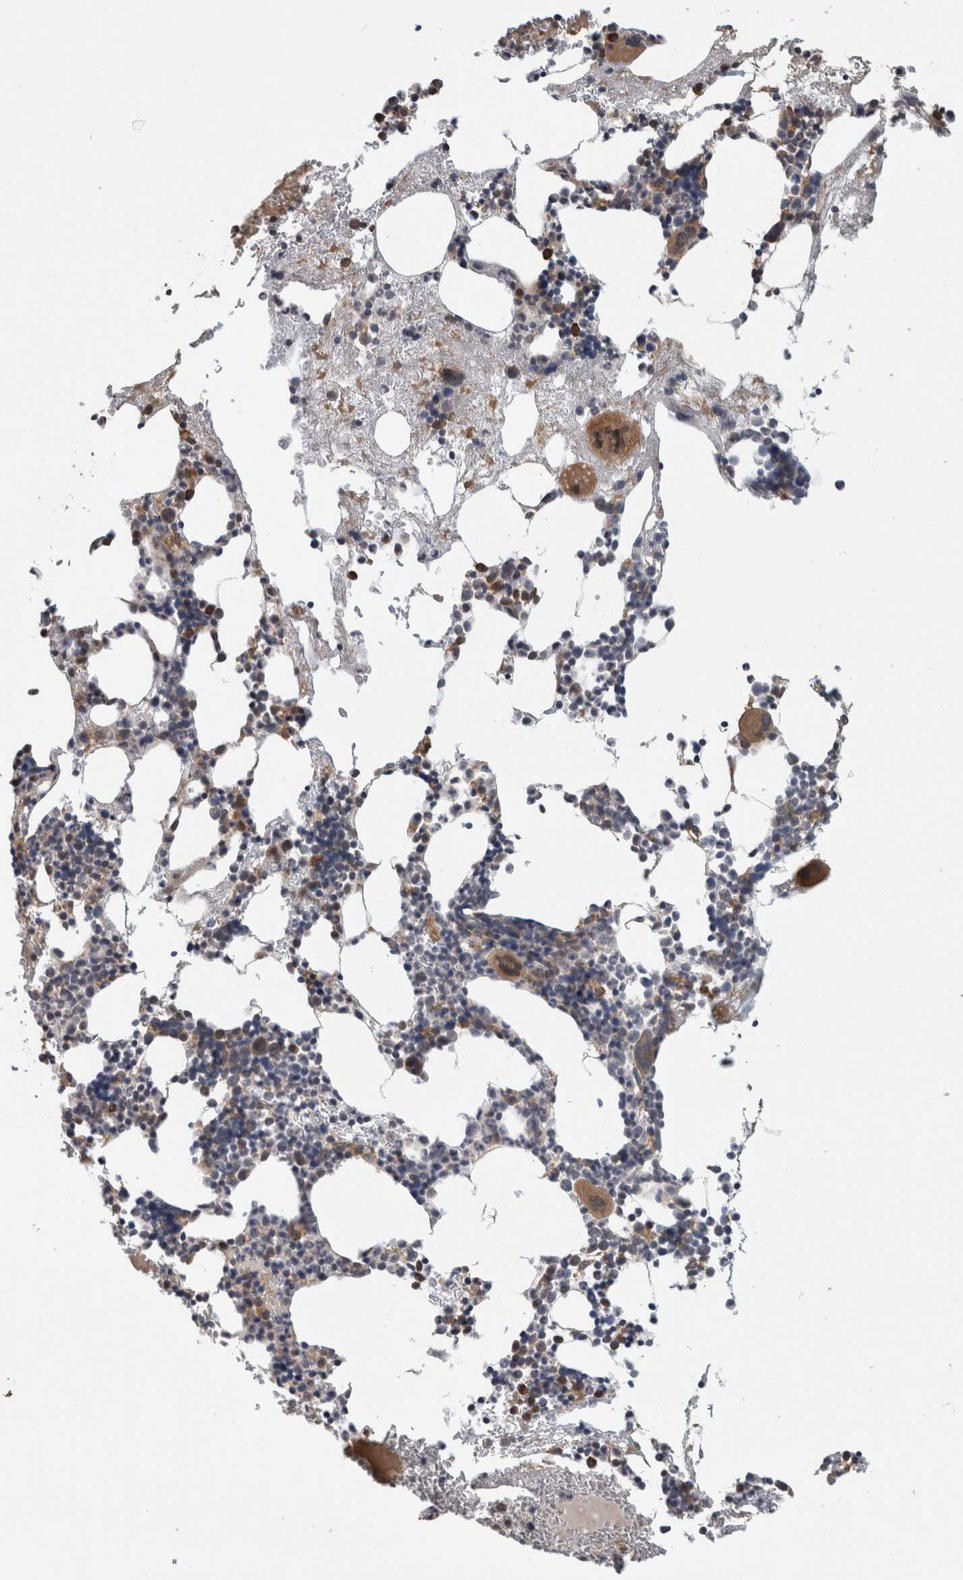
{"staining": {"intensity": "moderate", "quantity": "25%-75%", "location": "cytoplasmic/membranous"}, "tissue": "bone marrow", "cell_type": "Hematopoietic cells", "image_type": "normal", "snomed": [{"axis": "morphology", "description": "Normal tissue, NOS"}, {"axis": "morphology", "description": "Inflammation, NOS"}, {"axis": "topography", "description": "Bone marrow"}], "caption": "Hematopoietic cells display moderate cytoplasmic/membranous staining in approximately 25%-75% of cells in normal bone marrow. (DAB IHC with brightfield microscopy, high magnification).", "gene": "ADGRL3", "patient": {"sex": "female", "age": 67}}